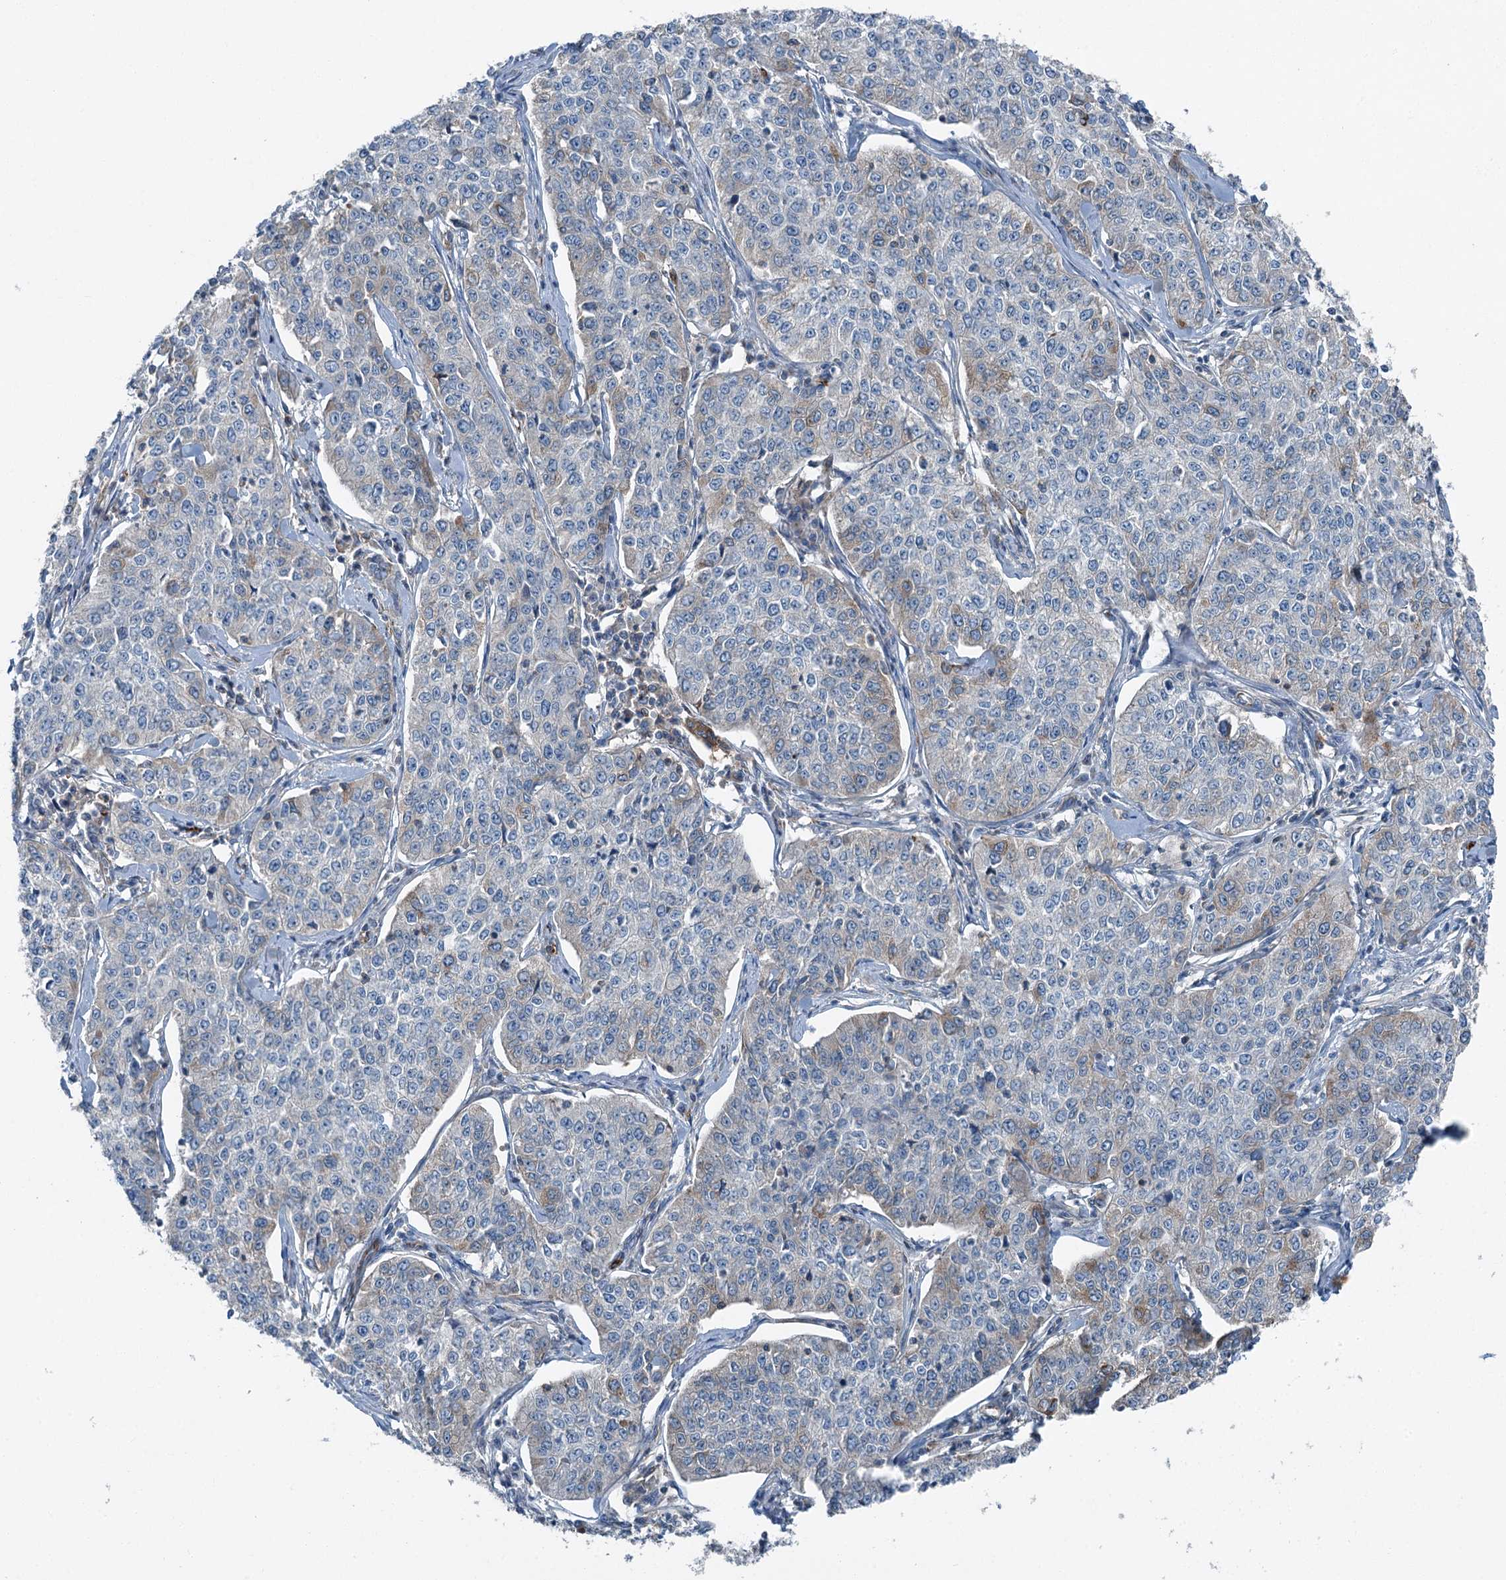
{"staining": {"intensity": "weak", "quantity": "<25%", "location": "cytoplasmic/membranous"}, "tissue": "cervical cancer", "cell_type": "Tumor cells", "image_type": "cancer", "snomed": [{"axis": "morphology", "description": "Squamous cell carcinoma, NOS"}, {"axis": "topography", "description": "Cervix"}], "caption": "An IHC photomicrograph of cervical cancer is shown. There is no staining in tumor cells of cervical cancer.", "gene": "AXL", "patient": {"sex": "female", "age": 35}}